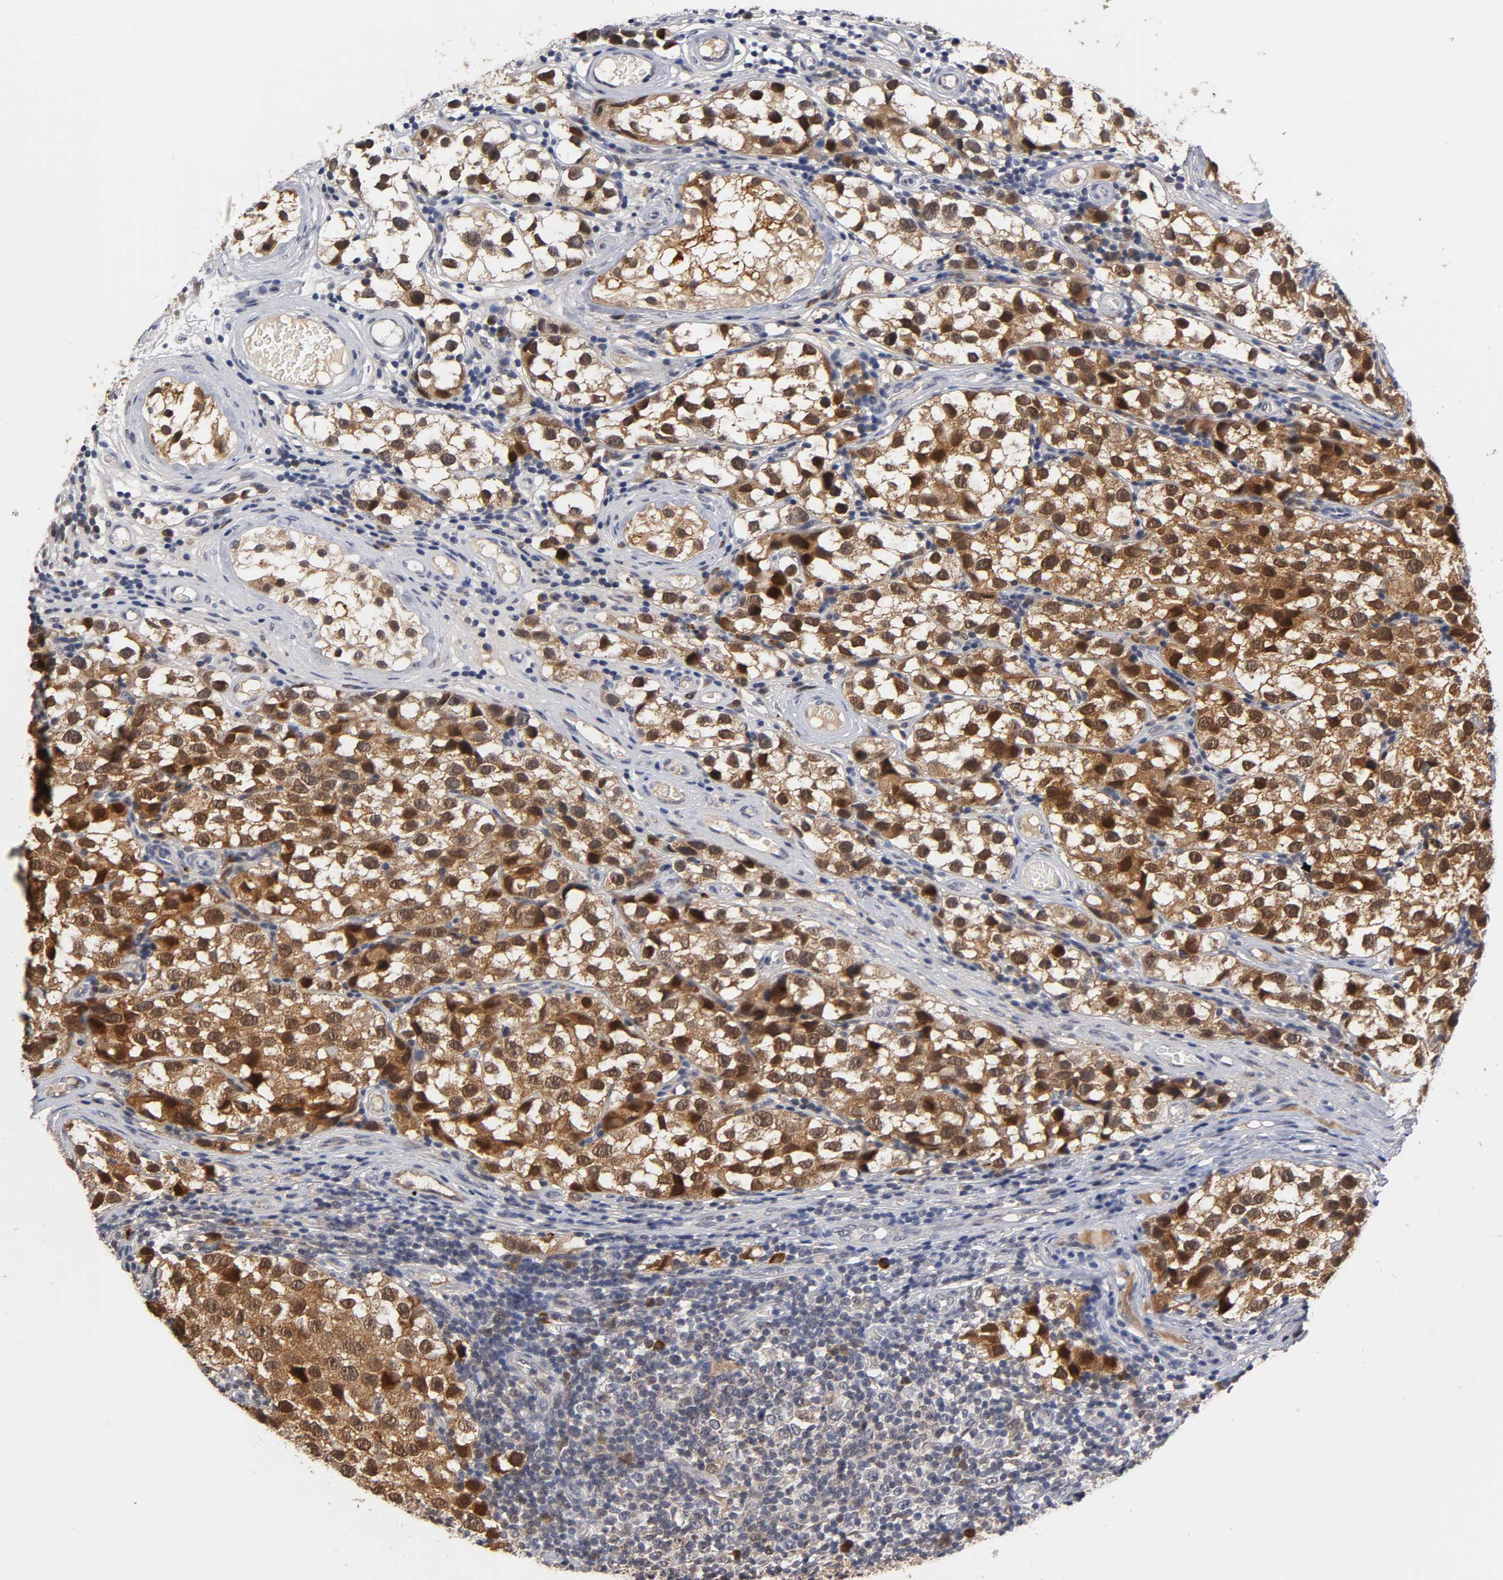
{"staining": {"intensity": "strong", "quantity": ">75%", "location": "cytoplasmic/membranous,nuclear"}, "tissue": "testis cancer", "cell_type": "Tumor cells", "image_type": "cancer", "snomed": [{"axis": "morphology", "description": "Seminoma, NOS"}, {"axis": "topography", "description": "Testis"}], "caption": "Tumor cells demonstrate high levels of strong cytoplasmic/membranous and nuclear staining in approximately >75% of cells in seminoma (testis). (Stains: DAB (3,3'-diaminobenzidine) in brown, nuclei in blue, Microscopy: brightfield microscopy at high magnification).", "gene": "GSTZ1", "patient": {"sex": "male", "age": 39}}